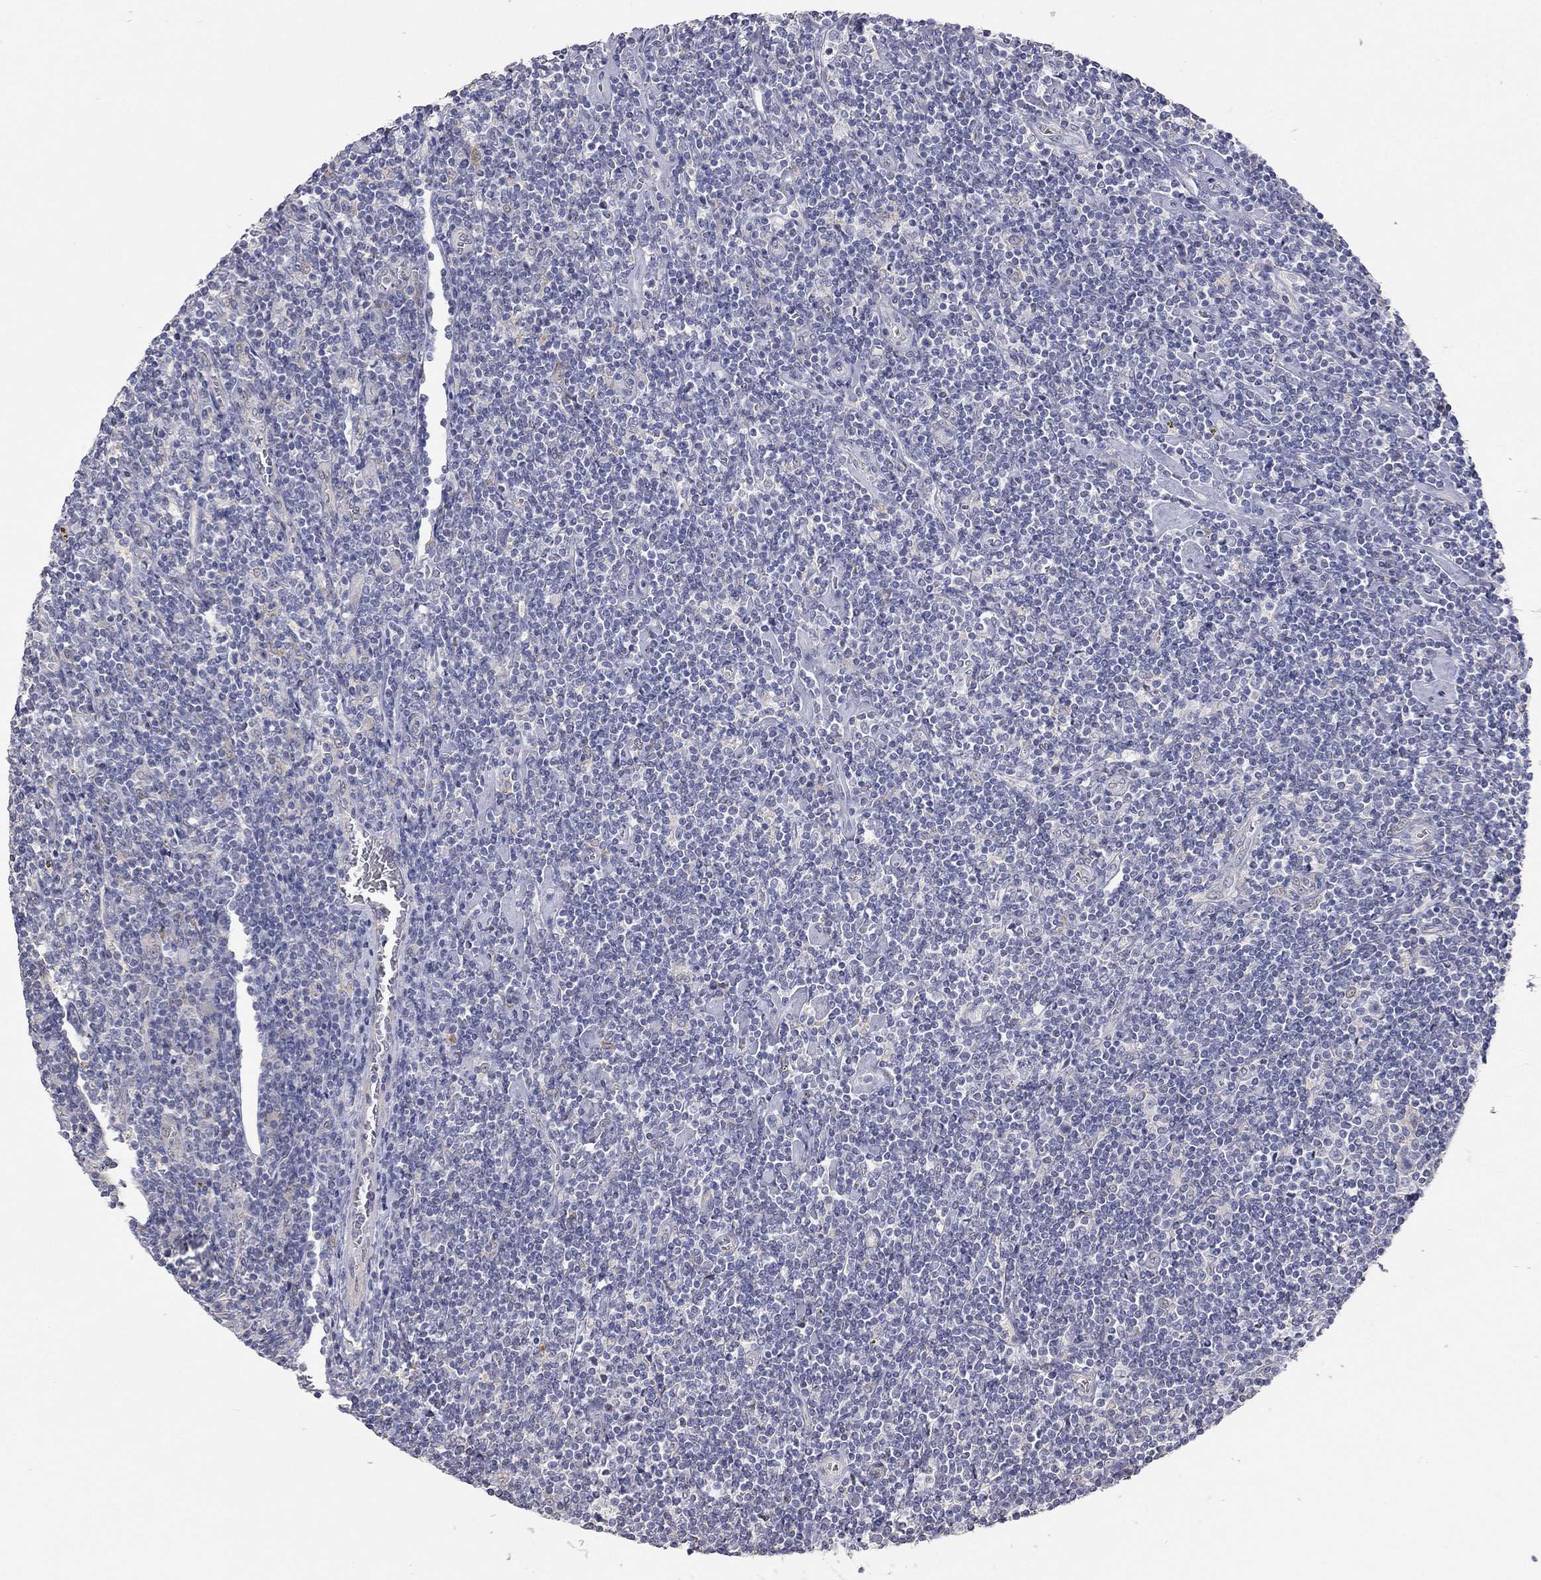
{"staining": {"intensity": "negative", "quantity": "none", "location": "none"}, "tissue": "lymphoma", "cell_type": "Tumor cells", "image_type": "cancer", "snomed": [{"axis": "morphology", "description": "Hodgkin's disease, NOS"}, {"axis": "topography", "description": "Lymph node"}], "caption": "This is an immunohistochemistry image of Hodgkin's disease. There is no positivity in tumor cells.", "gene": "PAPSS2", "patient": {"sex": "male", "age": 40}}